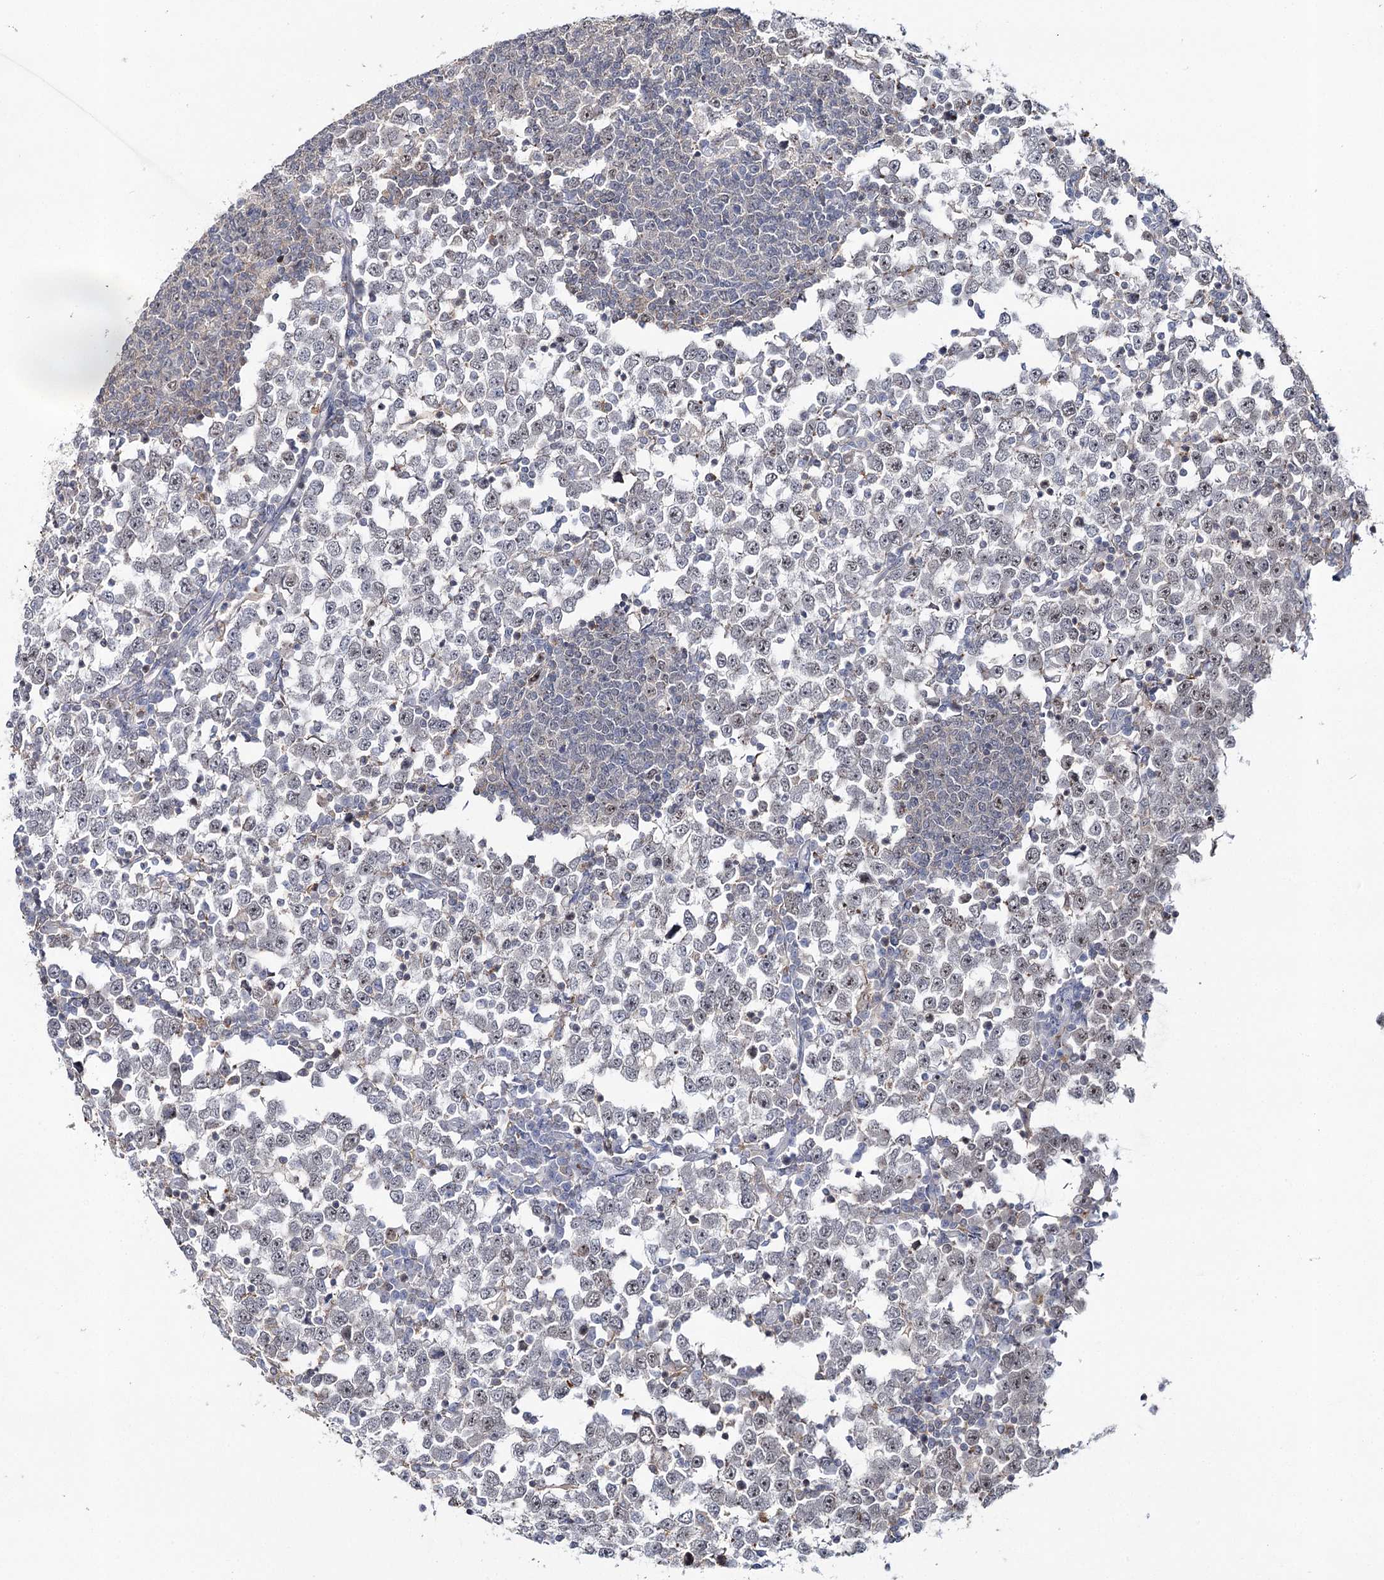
{"staining": {"intensity": "moderate", "quantity": "<25%", "location": "nuclear"}, "tissue": "testis cancer", "cell_type": "Tumor cells", "image_type": "cancer", "snomed": [{"axis": "morphology", "description": "Seminoma, NOS"}, {"axis": "topography", "description": "Testis"}], "caption": "This is a micrograph of immunohistochemistry (IHC) staining of seminoma (testis), which shows moderate positivity in the nuclear of tumor cells.", "gene": "ZC3H8", "patient": {"sex": "male", "age": 65}}